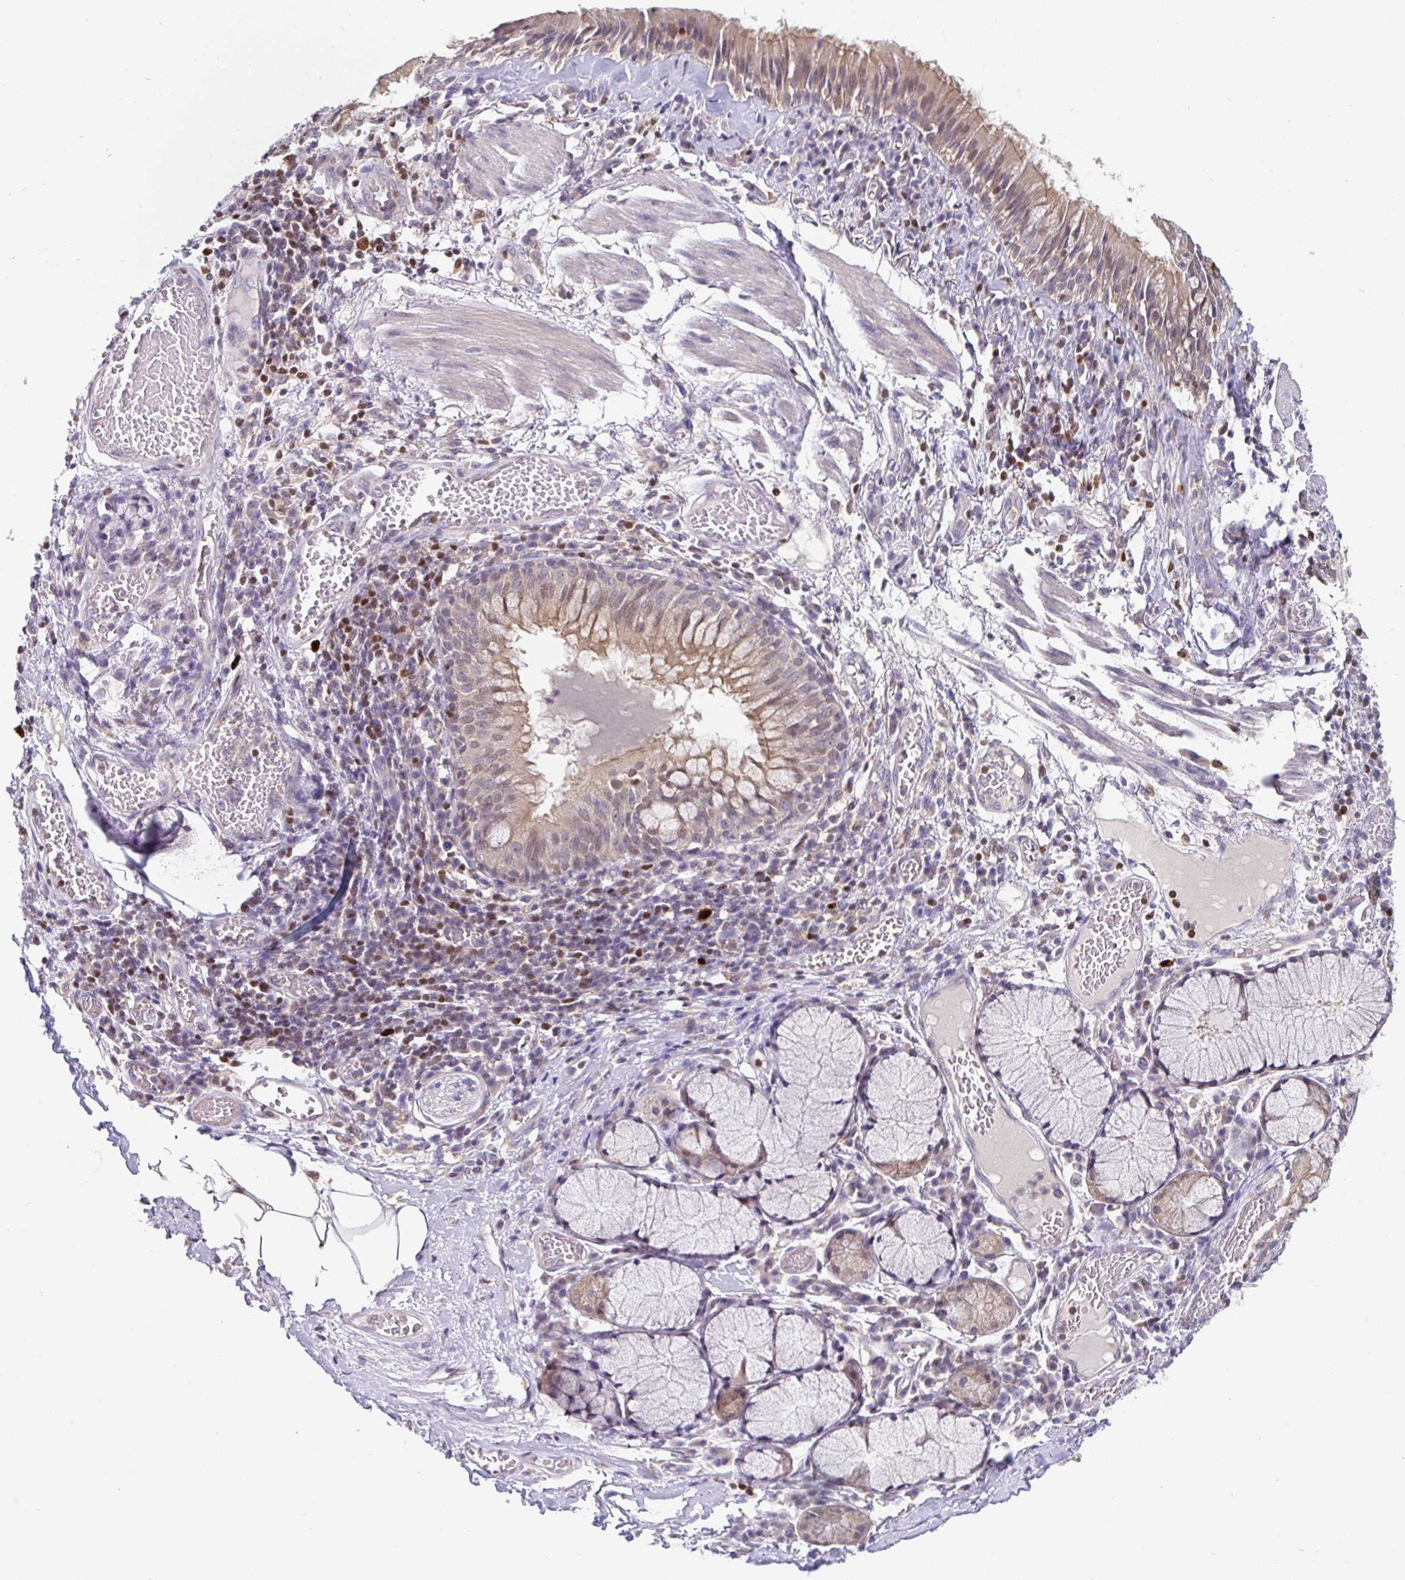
{"staining": {"intensity": "negative", "quantity": "none", "location": "none"}, "tissue": "adipose tissue", "cell_type": "Adipocytes", "image_type": "normal", "snomed": [{"axis": "morphology", "description": "Normal tissue, NOS"}, {"axis": "topography", "description": "Cartilage tissue"}, {"axis": "topography", "description": "Bronchus"}], "caption": "High magnification brightfield microscopy of normal adipose tissue stained with DAB (brown) and counterstained with hematoxylin (blue): adipocytes show no significant staining. The staining was performed using DAB (3,3'-diaminobenzidine) to visualize the protein expression in brown, while the nuclei were stained in blue with hematoxylin (Magnification: 20x).", "gene": "SATB1", "patient": {"sex": "male", "age": 56}}